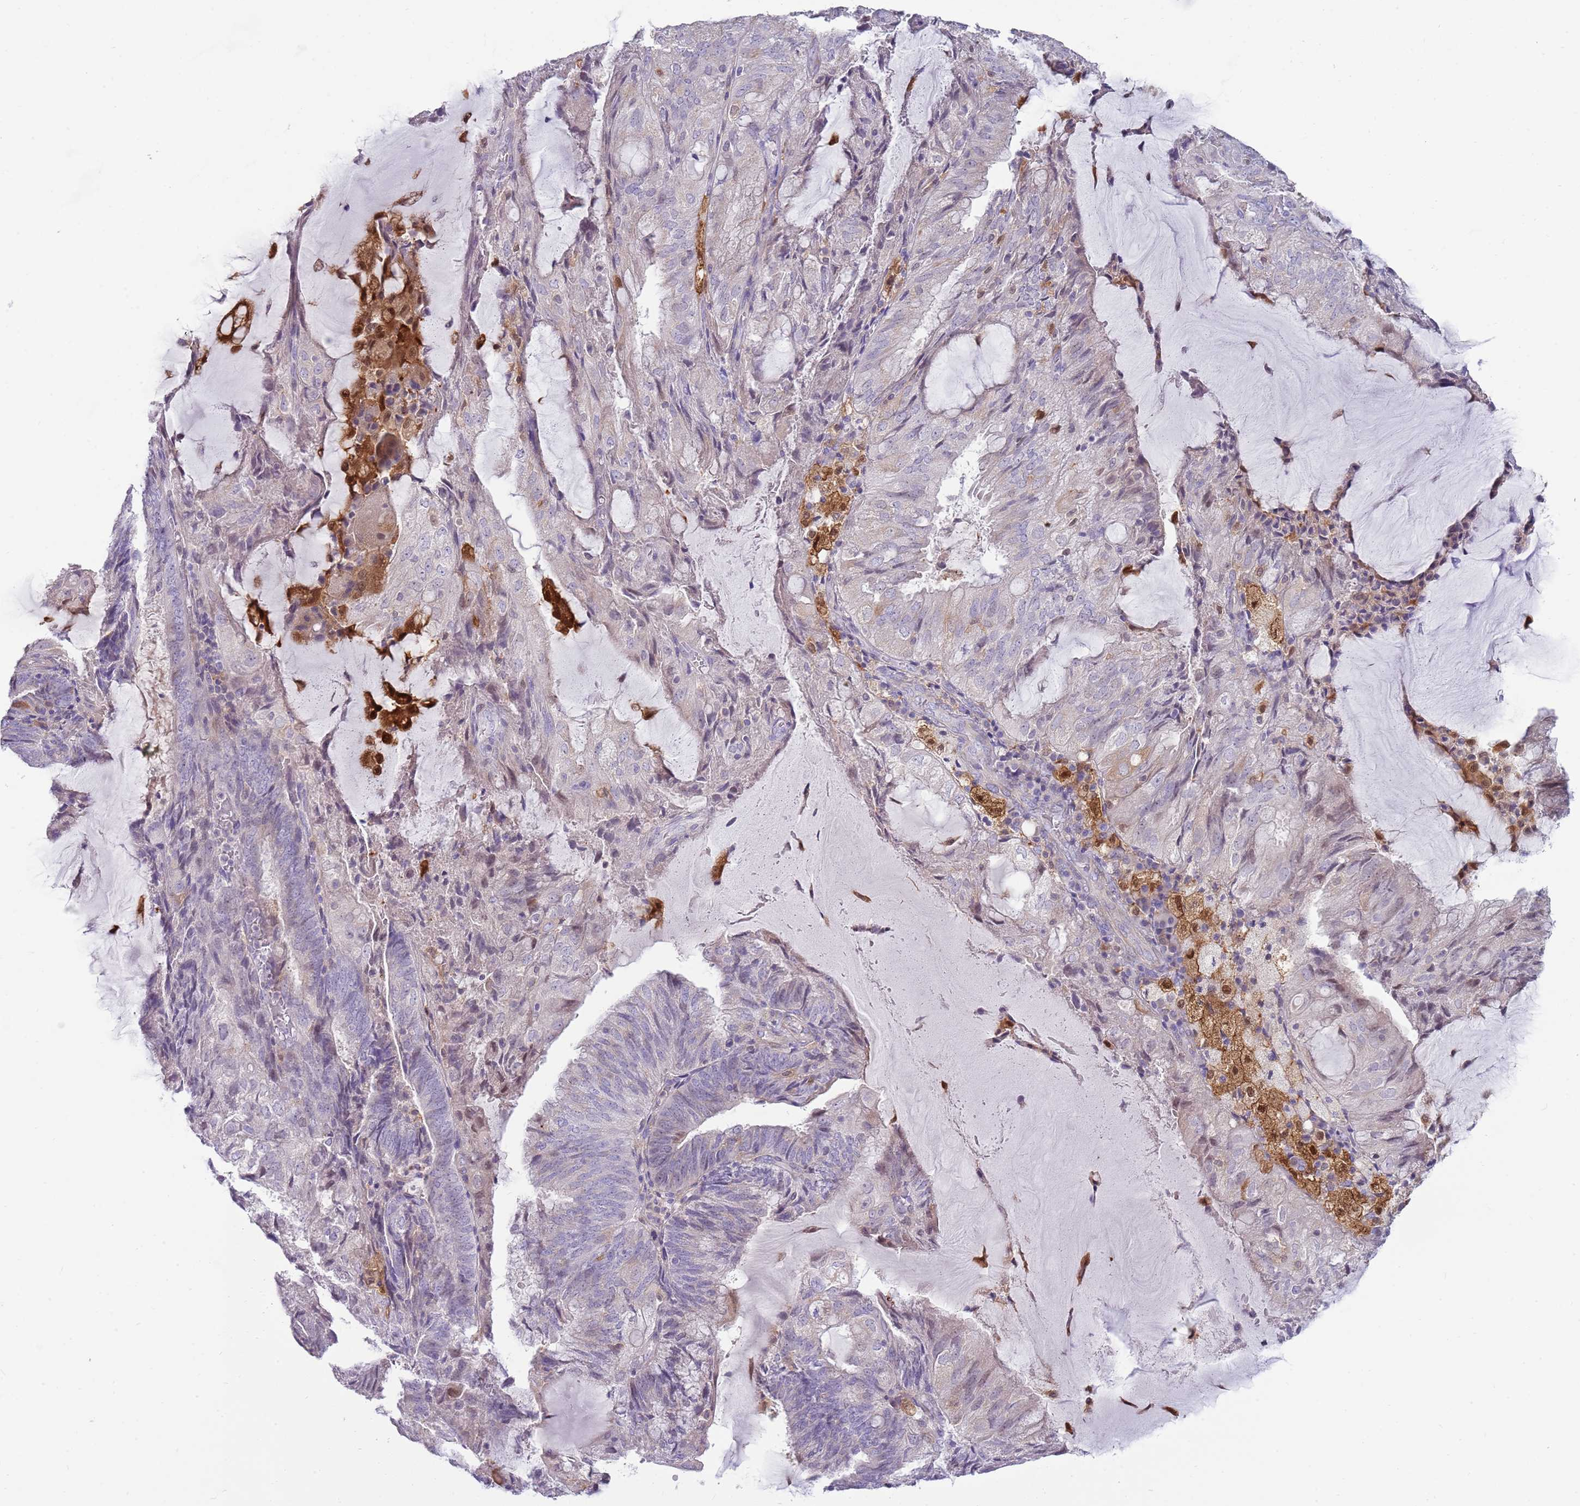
{"staining": {"intensity": "weak", "quantity": "<25%", "location": "cytoplasmic/membranous"}, "tissue": "endometrial cancer", "cell_type": "Tumor cells", "image_type": "cancer", "snomed": [{"axis": "morphology", "description": "Adenocarcinoma, NOS"}, {"axis": "topography", "description": "Endometrium"}], "caption": "Human endometrial cancer stained for a protein using immunohistochemistry (IHC) demonstrates no positivity in tumor cells.", "gene": "DIPK1C", "patient": {"sex": "female", "age": 81}}